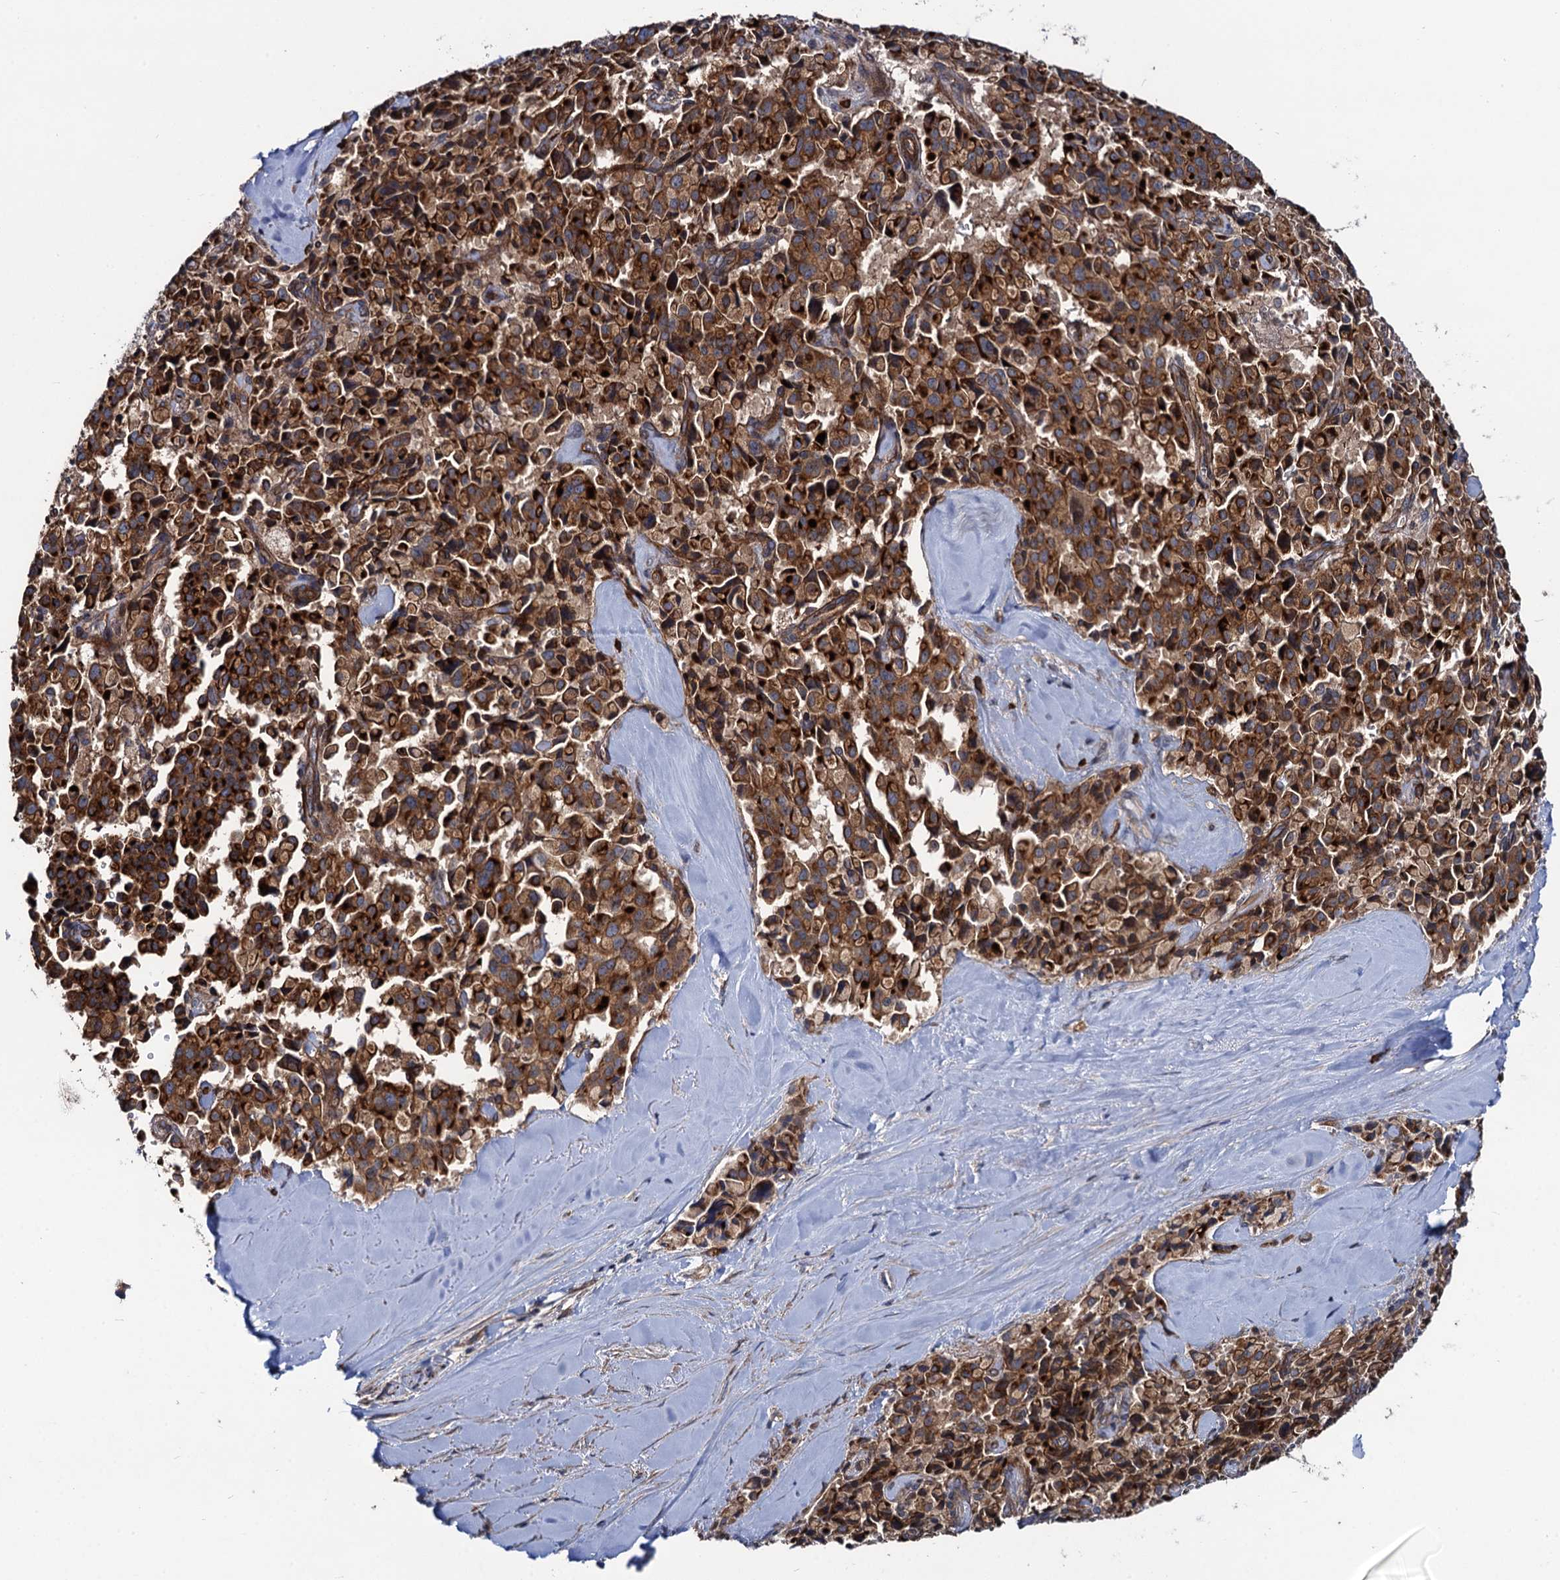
{"staining": {"intensity": "strong", "quantity": ">75%", "location": "cytoplasmic/membranous"}, "tissue": "pancreatic cancer", "cell_type": "Tumor cells", "image_type": "cancer", "snomed": [{"axis": "morphology", "description": "Adenocarcinoma, NOS"}, {"axis": "topography", "description": "Pancreas"}], "caption": "Immunohistochemistry histopathology image of pancreatic adenocarcinoma stained for a protein (brown), which shows high levels of strong cytoplasmic/membranous expression in approximately >75% of tumor cells.", "gene": "KXD1", "patient": {"sex": "male", "age": 65}}